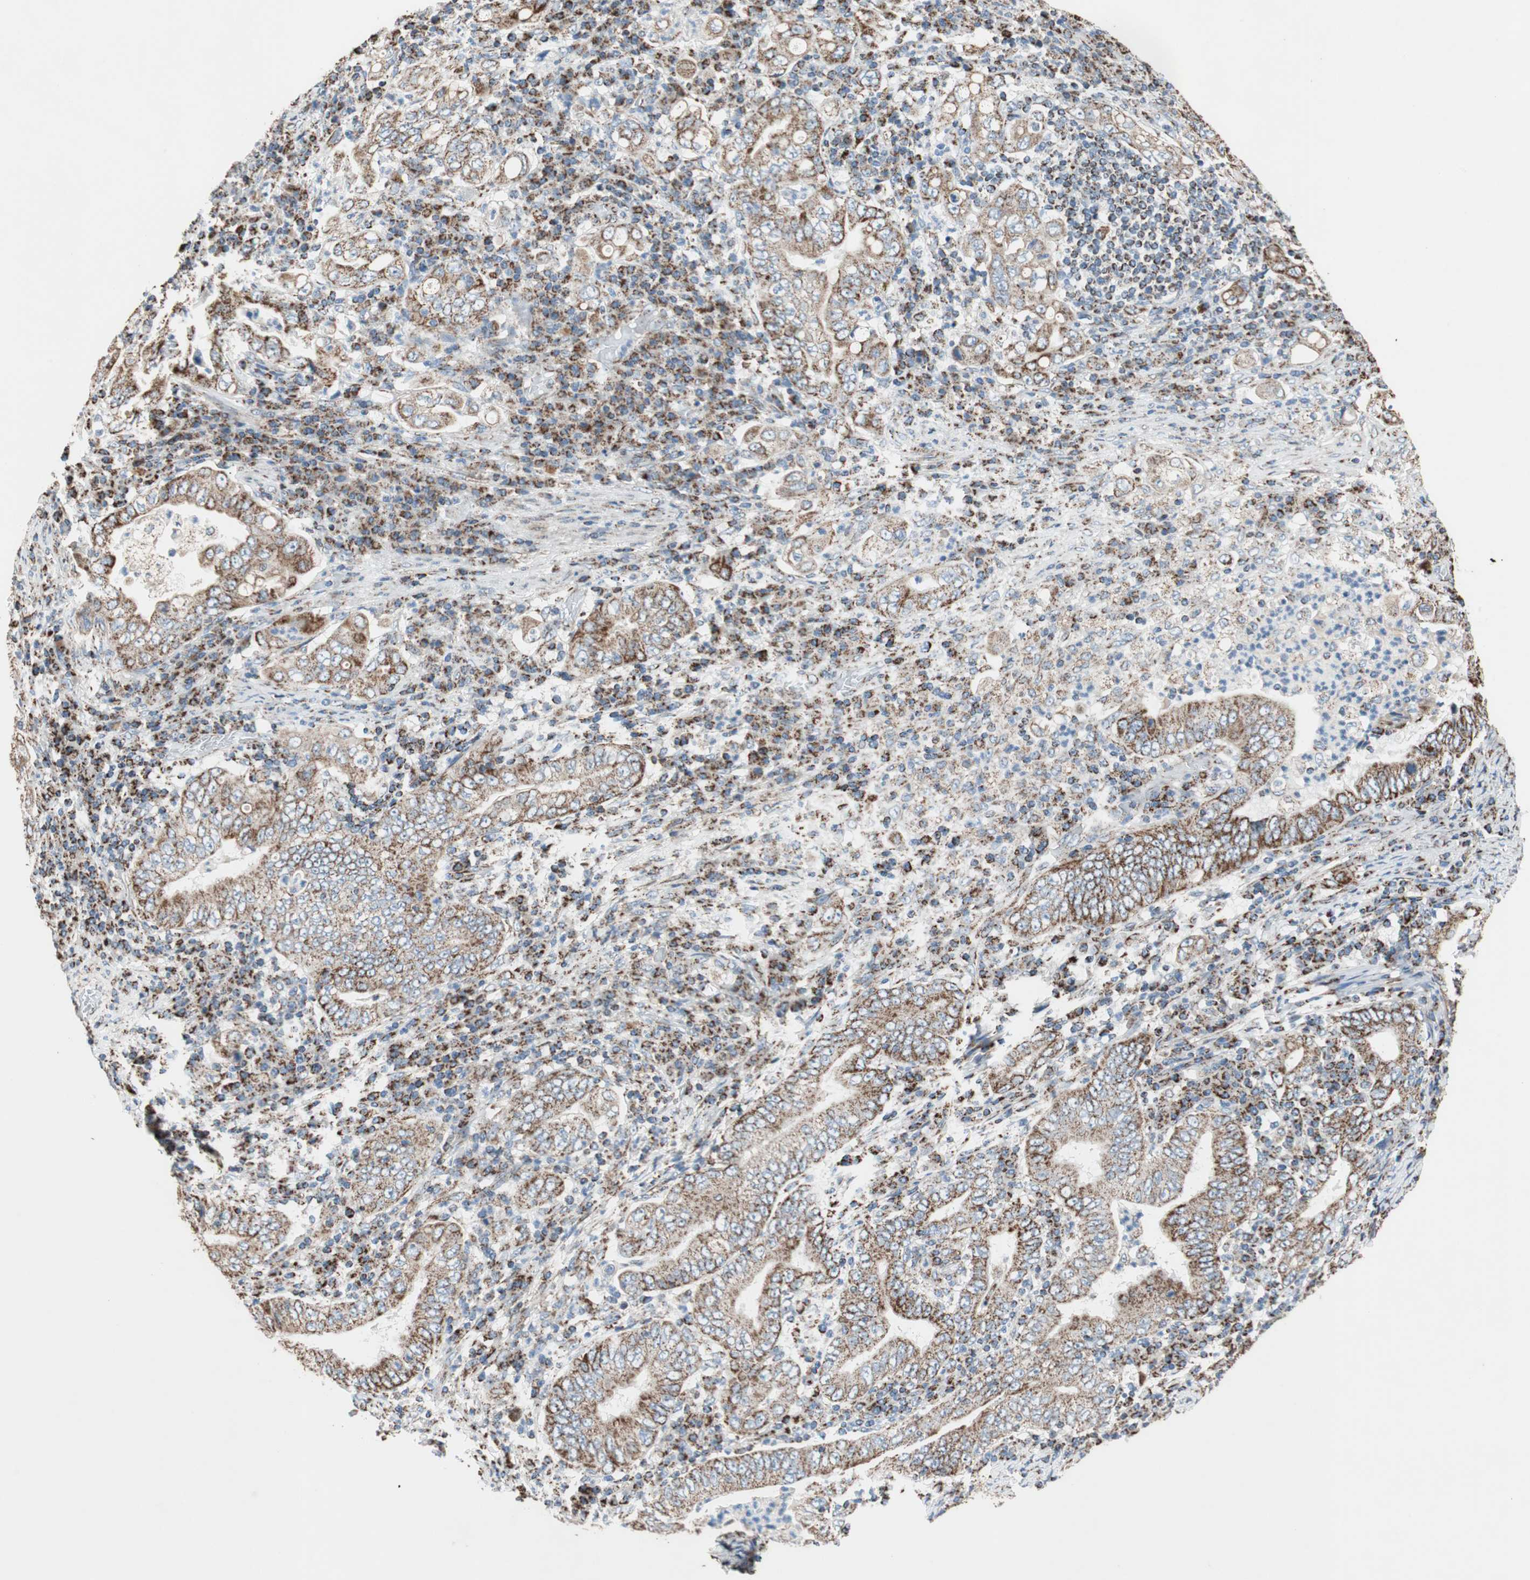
{"staining": {"intensity": "strong", "quantity": ">75%", "location": "cytoplasmic/membranous"}, "tissue": "stomach cancer", "cell_type": "Tumor cells", "image_type": "cancer", "snomed": [{"axis": "morphology", "description": "Normal tissue, NOS"}, {"axis": "morphology", "description": "Adenocarcinoma, NOS"}, {"axis": "topography", "description": "Esophagus"}, {"axis": "topography", "description": "Stomach, upper"}, {"axis": "topography", "description": "Peripheral nerve tissue"}], "caption": "This image displays IHC staining of human stomach cancer (adenocarcinoma), with high strong cytoplasmic/membranous positivity in approximately >75% of tumor cells.", "gene": "PCSK4", "patient": {"sex": "male", "age": 62}}